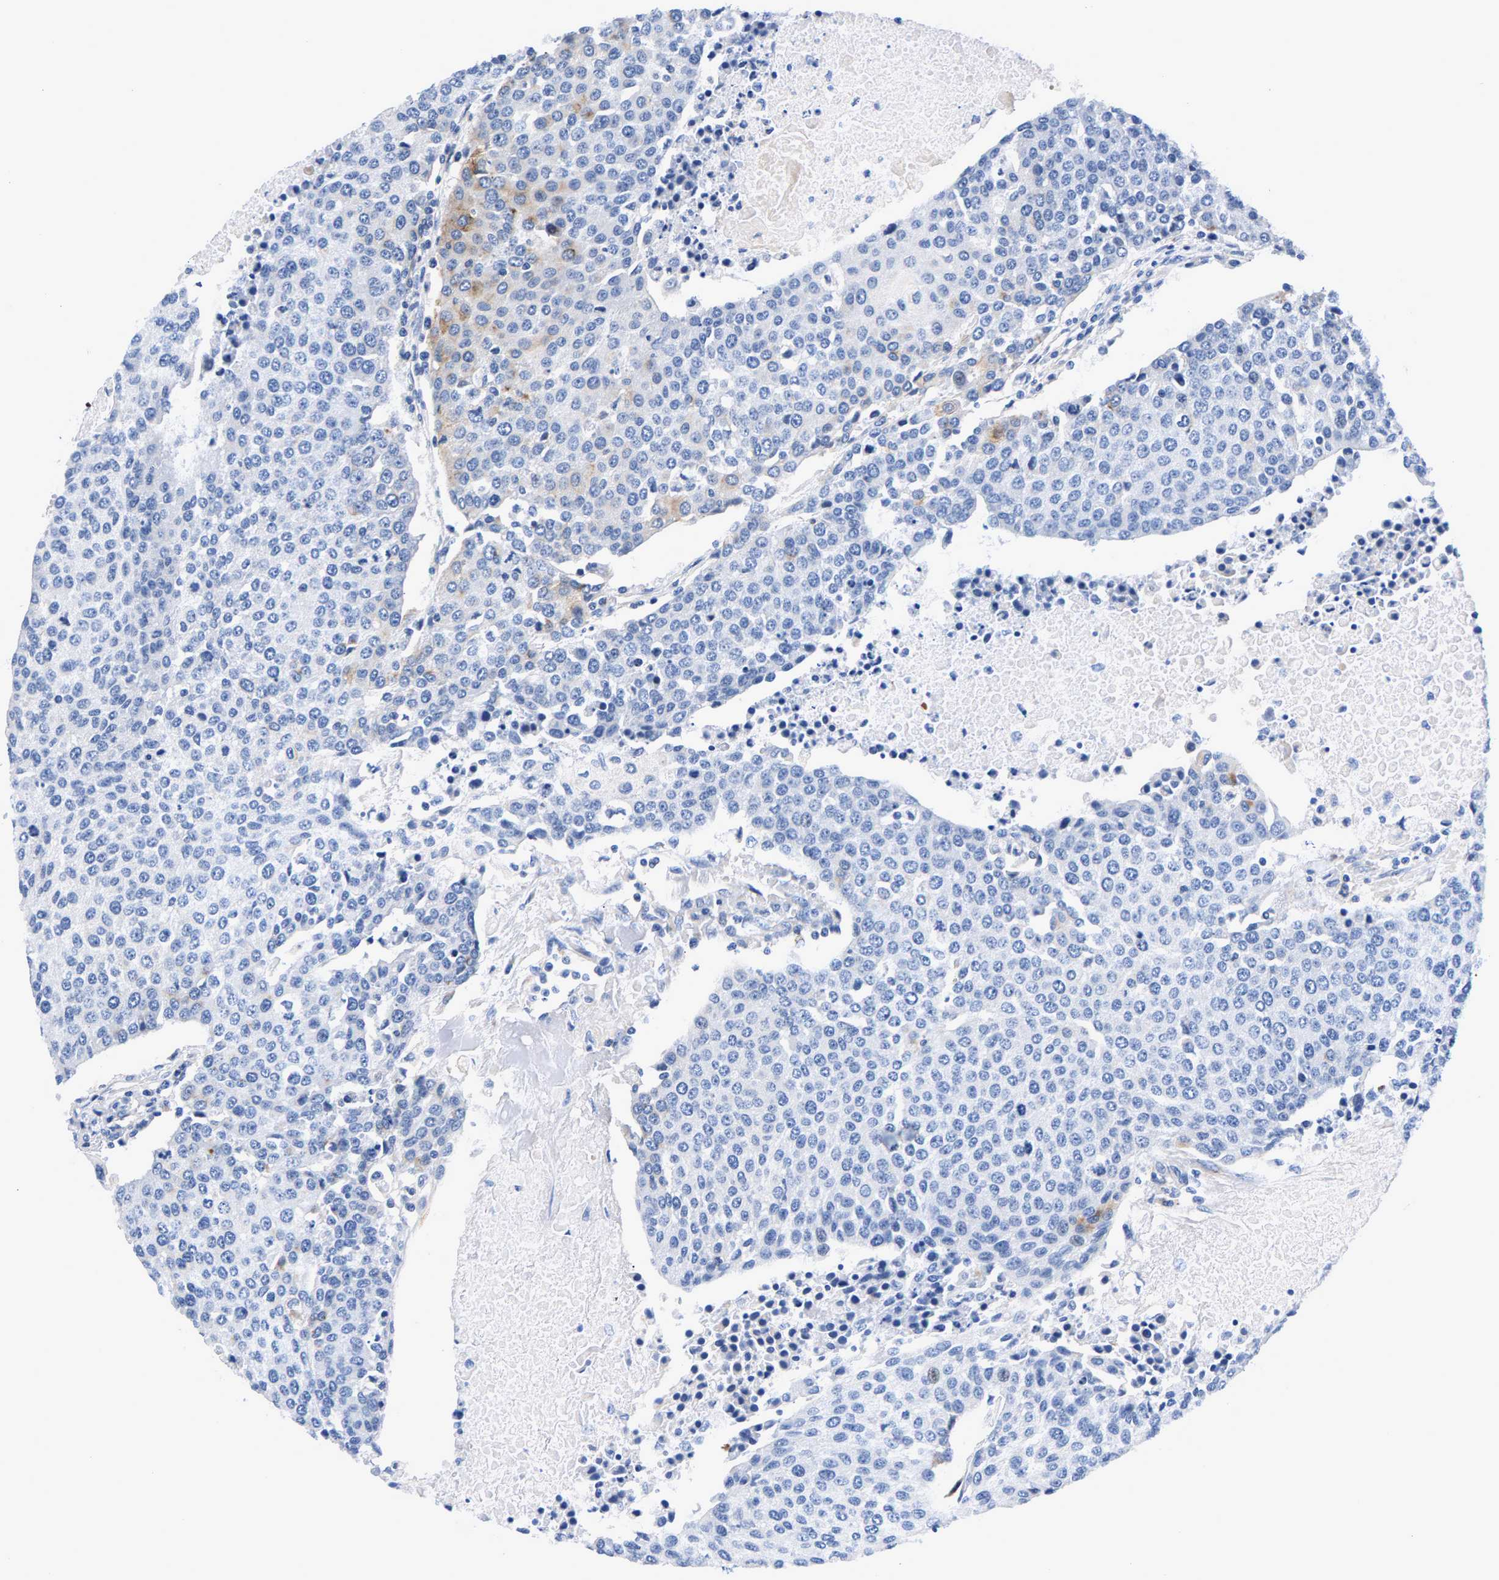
{"staining": {"intensity": "negative", "quantity": "none", "location": "none"}, "tissue": "urothelial cancer", "cell_type": "Tumor cells", "image_type": "cancer", "snomed": [{"axis": "morphology", "description": "Urothelial carcinoma, High grade"}, {"axis": "topography", "description": "Urinary bladder"}], "caption": "A photomicrograph of human urothelial cancer is negative for staining in tumor cells.", "gene": "P2RY4", "patient": {"sex": "female", "age": 85}}